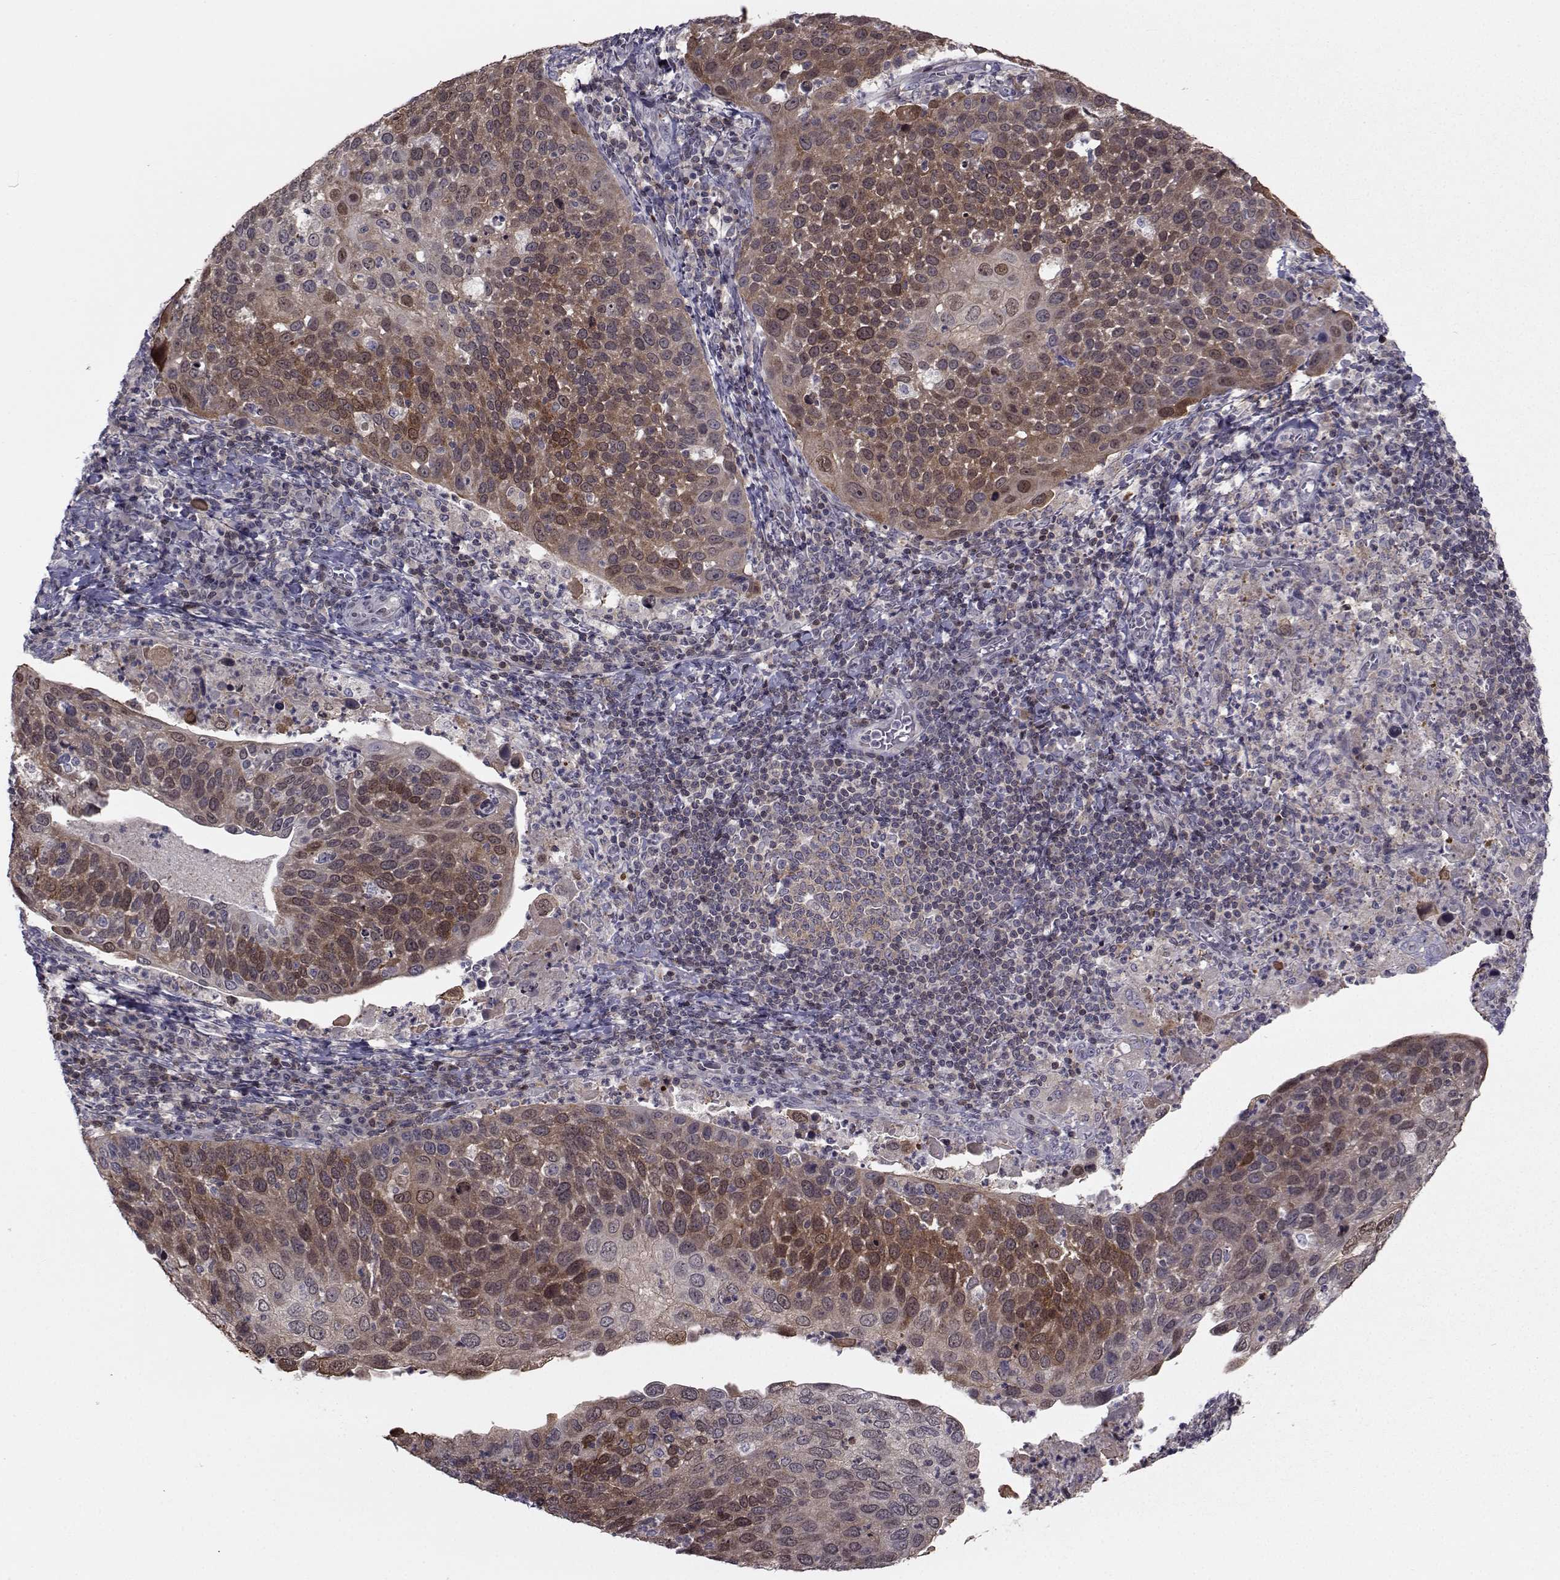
{"staining": {"intensity": "strong", "quantity": "25%-75%", "location": "cytoplasmic/membranous"}, "tissue": "cervical cancer", "cell_type": "Tumor cells", "image_type": "cancer", "snomed": [{"axis": "morphology", "description": "Squamous cell carcinoma, NOS"}, {"axis": "topography", "description": "Cervix"}], "caption": "Immunohistochemical staining of cervical cancer demonstrates strong cytoplasmic/membranous protein expression in approximately 25%-75% of tumor cells.", "gene": "PCP4L1", "patient": {"sex": "female", "age": 54}}